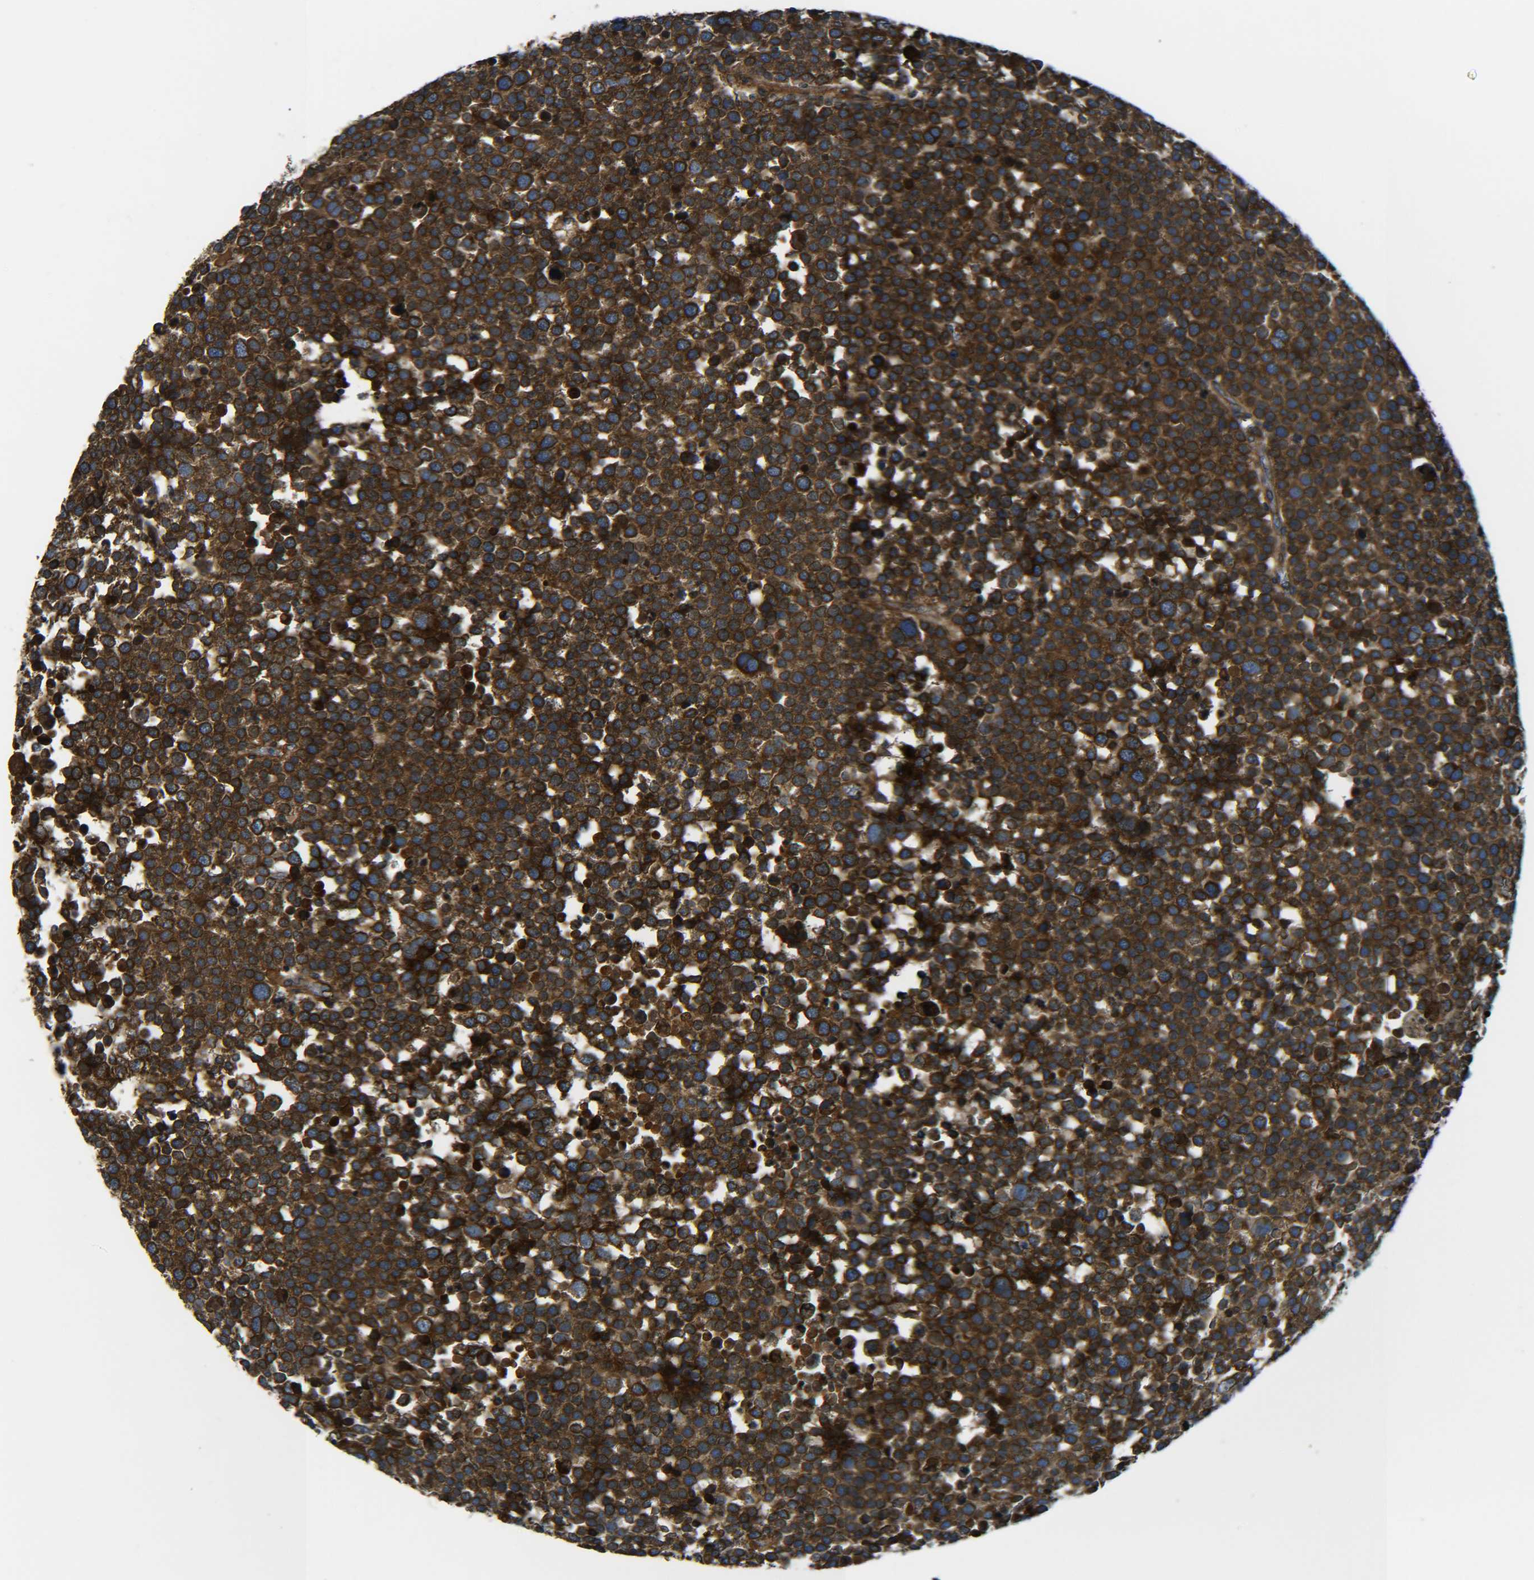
{"staining": {"intensity": "strong", "quantity": ">75%", "location": "cytoplasmic/membranous"}, "tissue": "testis cancer", "cell_type": "Tumor cells", "image_type": "cancer", "snomed": [{"axis": "morphology", "description": "Seminoma, NOS"}, {"axis": "topography", "description": "Testis"}], "caption": "Human testis cancer stained for a protein (brown) exhibits strong cytoplasmic/membranous positive positivity in about >75% of tumor cells.", "gene": "PREB", "patient": {"sex": "male", "age": 71}}